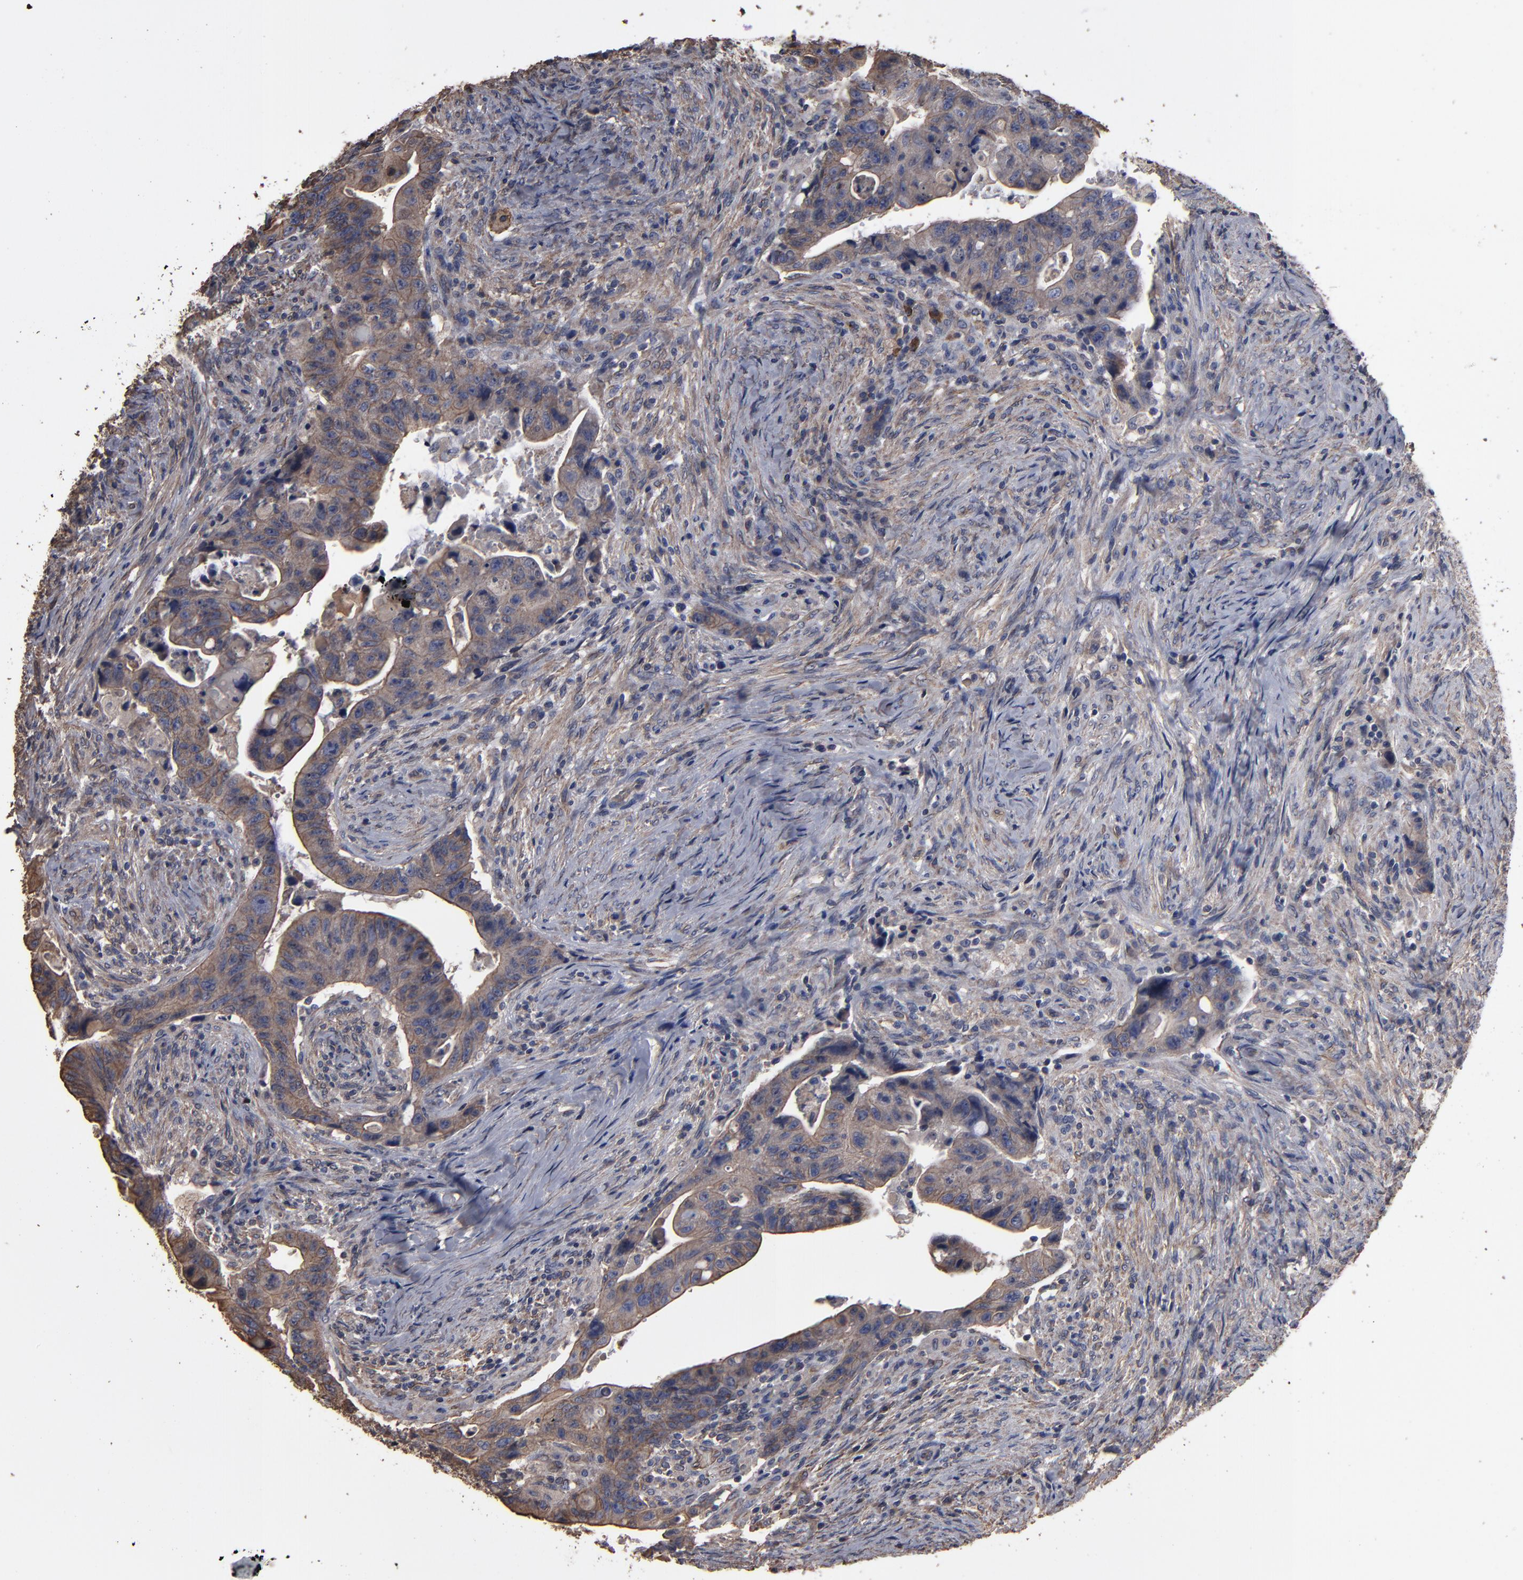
{"staining": {"intensity": "weak", "quantity": ">75%", "location": "cytoplasmic/membranous"}, "tissue": "colorectal cancer", "cell_type": "Tumor cells", "image_type": "cancer", "snomed": [{"axis": "morphology", "description": "Adenocarcinoma, NOS"}, {"axis": "topography", "description": "Rectum"}], "caption": "Immunohistochemistry micrograph of neoplastic tissue: human colorectal cancer stained using IHC demonstrates low levels of weak protein expression localized specifically in the cytoplasmic/membranous of tumor cells, appearing as a cytoplasmic/membranous brown color.", "gene": "DMD", "patient": {"sex": "female", "age": 71}}